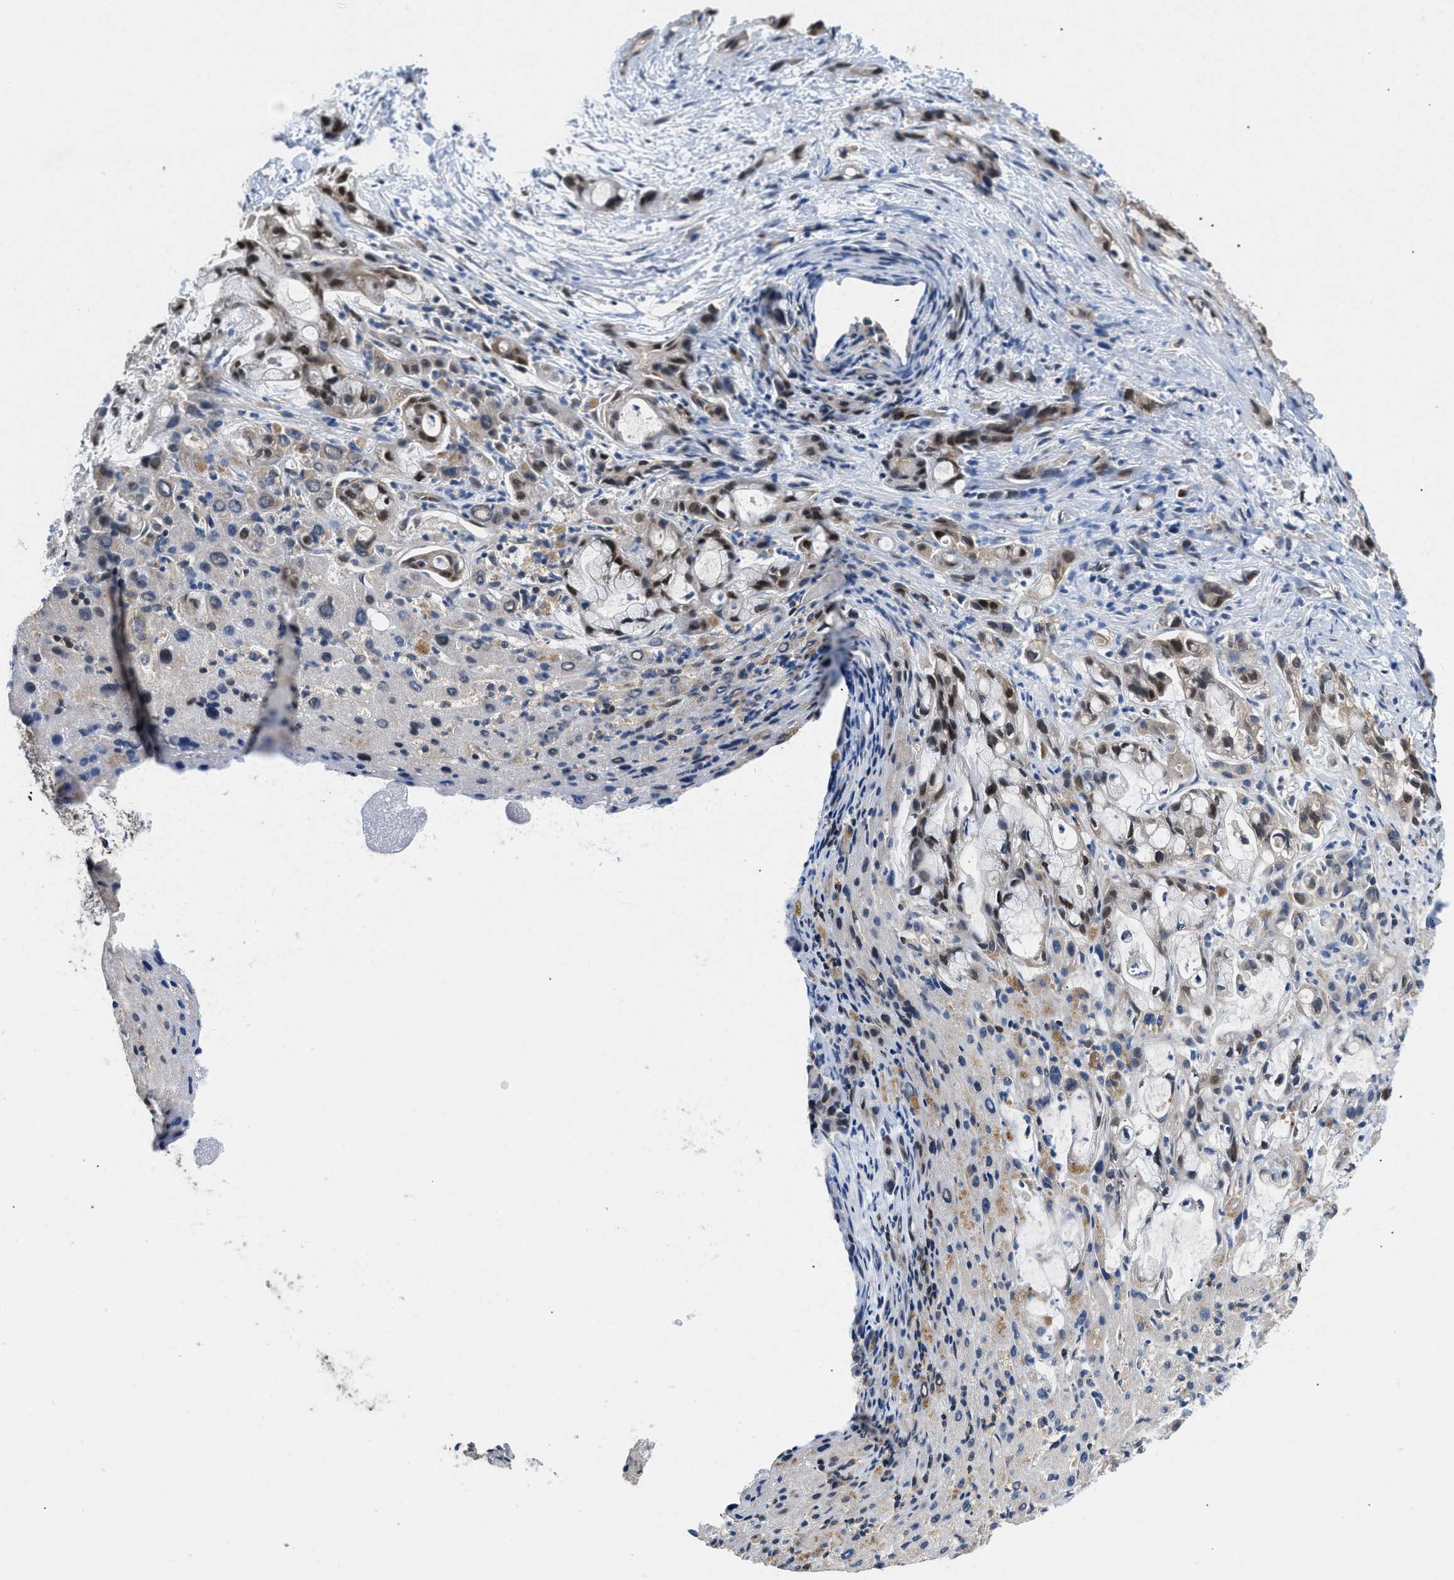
{"staining": {"intensity": "moderate", "quantity": "25%-75%", "location": "nuclear"}, "tissue": "liver cancer", "cell_type": "Tumor cells", "image_type": "cancer", "snomed": [{"axis": "morphology", "description": "Cholangiocarcinoma"}, {"axis": "topography", "description": "Liver"}], "caption": "A medium amount of moderate nuclear positivity is seen in approximately 25%-75% of tumor cells in liver cholangiocarcinoma tissue.", "gene": "ATF7IP", "patient": {"sex": "female", "age": 72}}